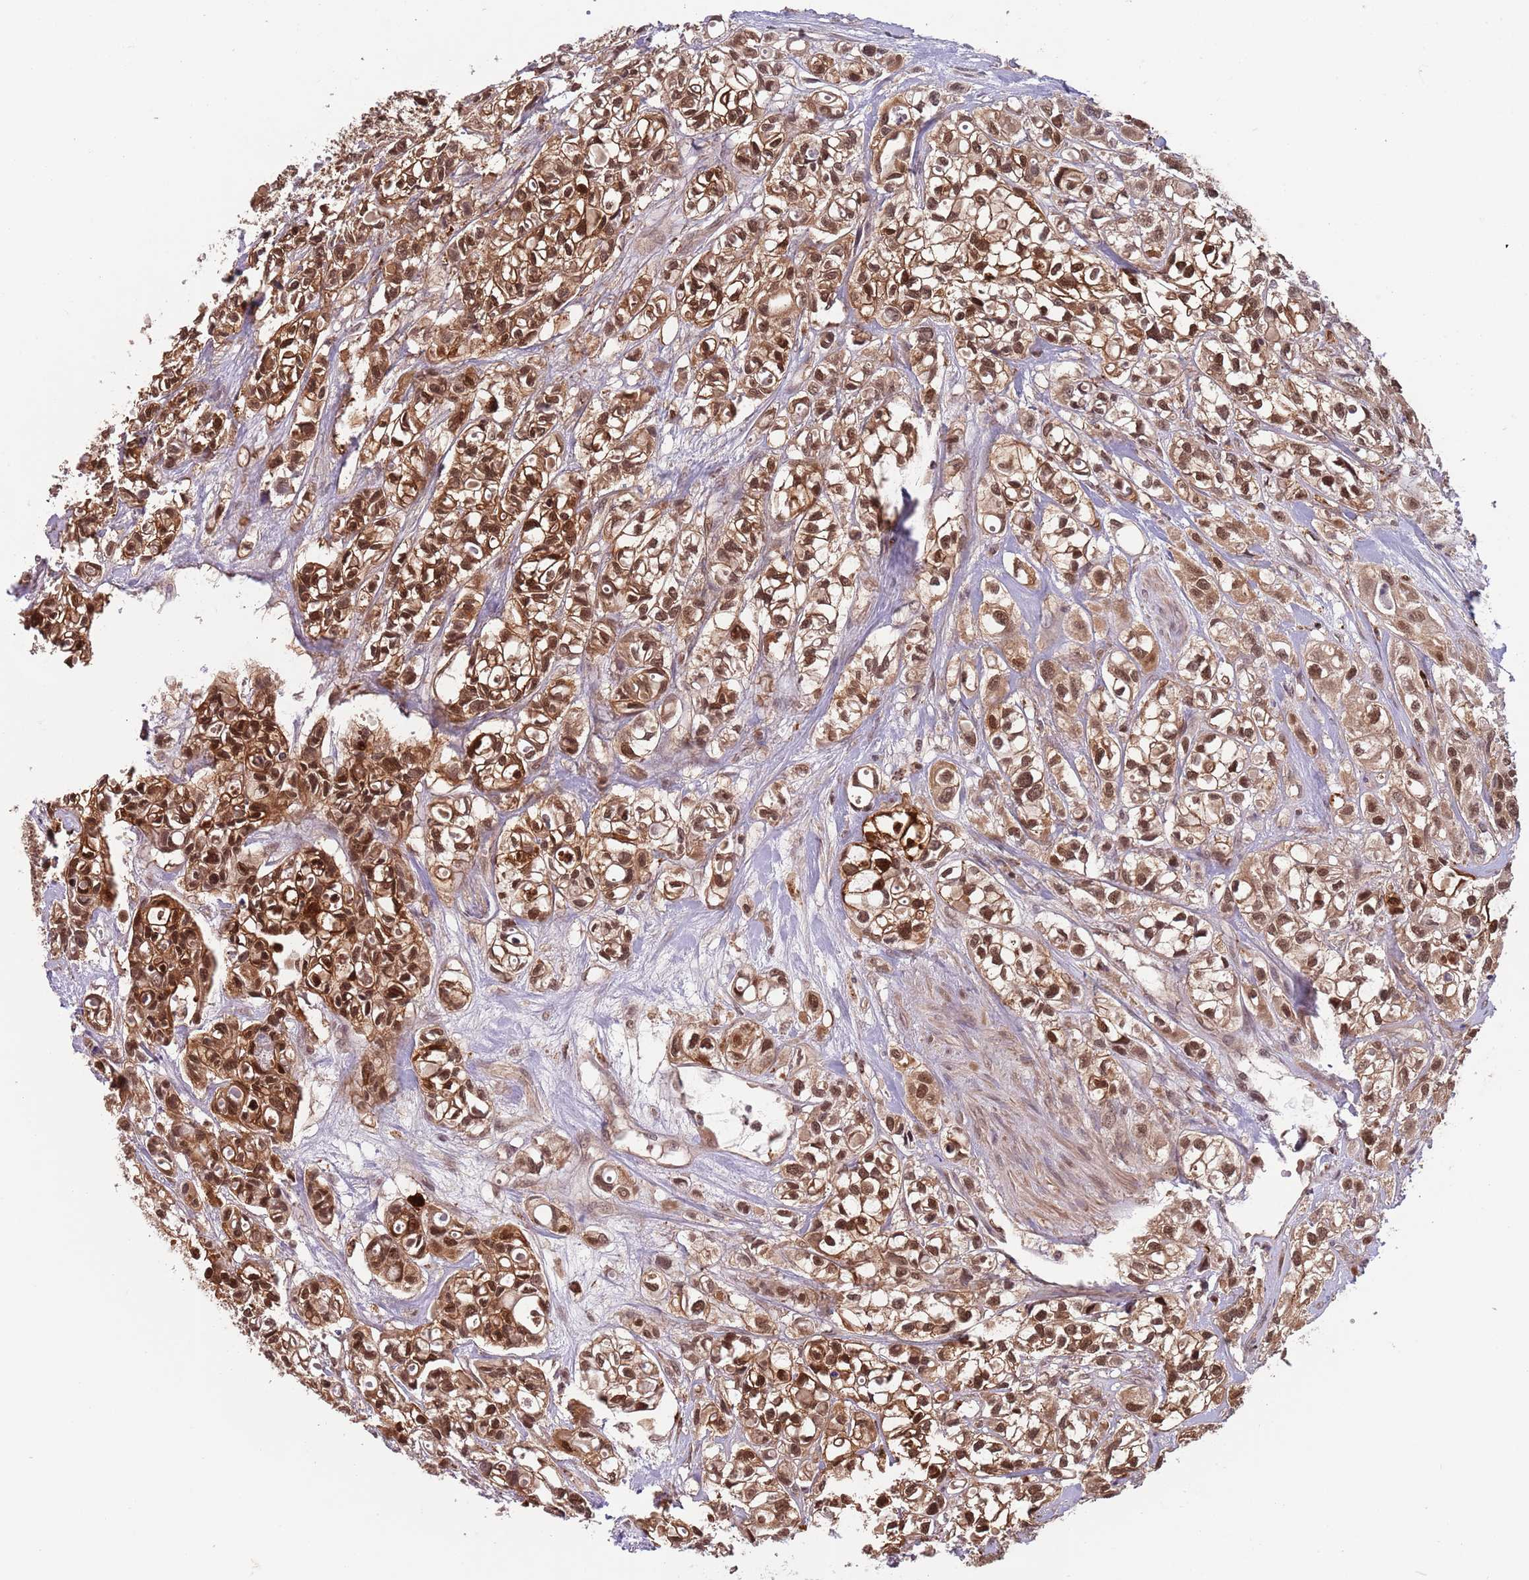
{"staining": {"intensity": "strong", "quantity": ">75%", "location": "cytoplasmic/membranous,nuclear"}, "tissue": "urothelial cancer", "cell_type": "Tumor cells", "image_type": "cancer", "snomed": [{"axis": "morphology", "description": "Urothelial carcinoma, High grade"}, {"axis": "topography", "description": "Urinary bladder"}], "caption": "A high amount of strong cytoplasmic/membranous and nuclear positivity is seen in approximately >75% of tumor cells in high-grade urothelial carcinoma tissue.", "gene": "SALL1", "patient": {"sex": "male", "age": 67}}